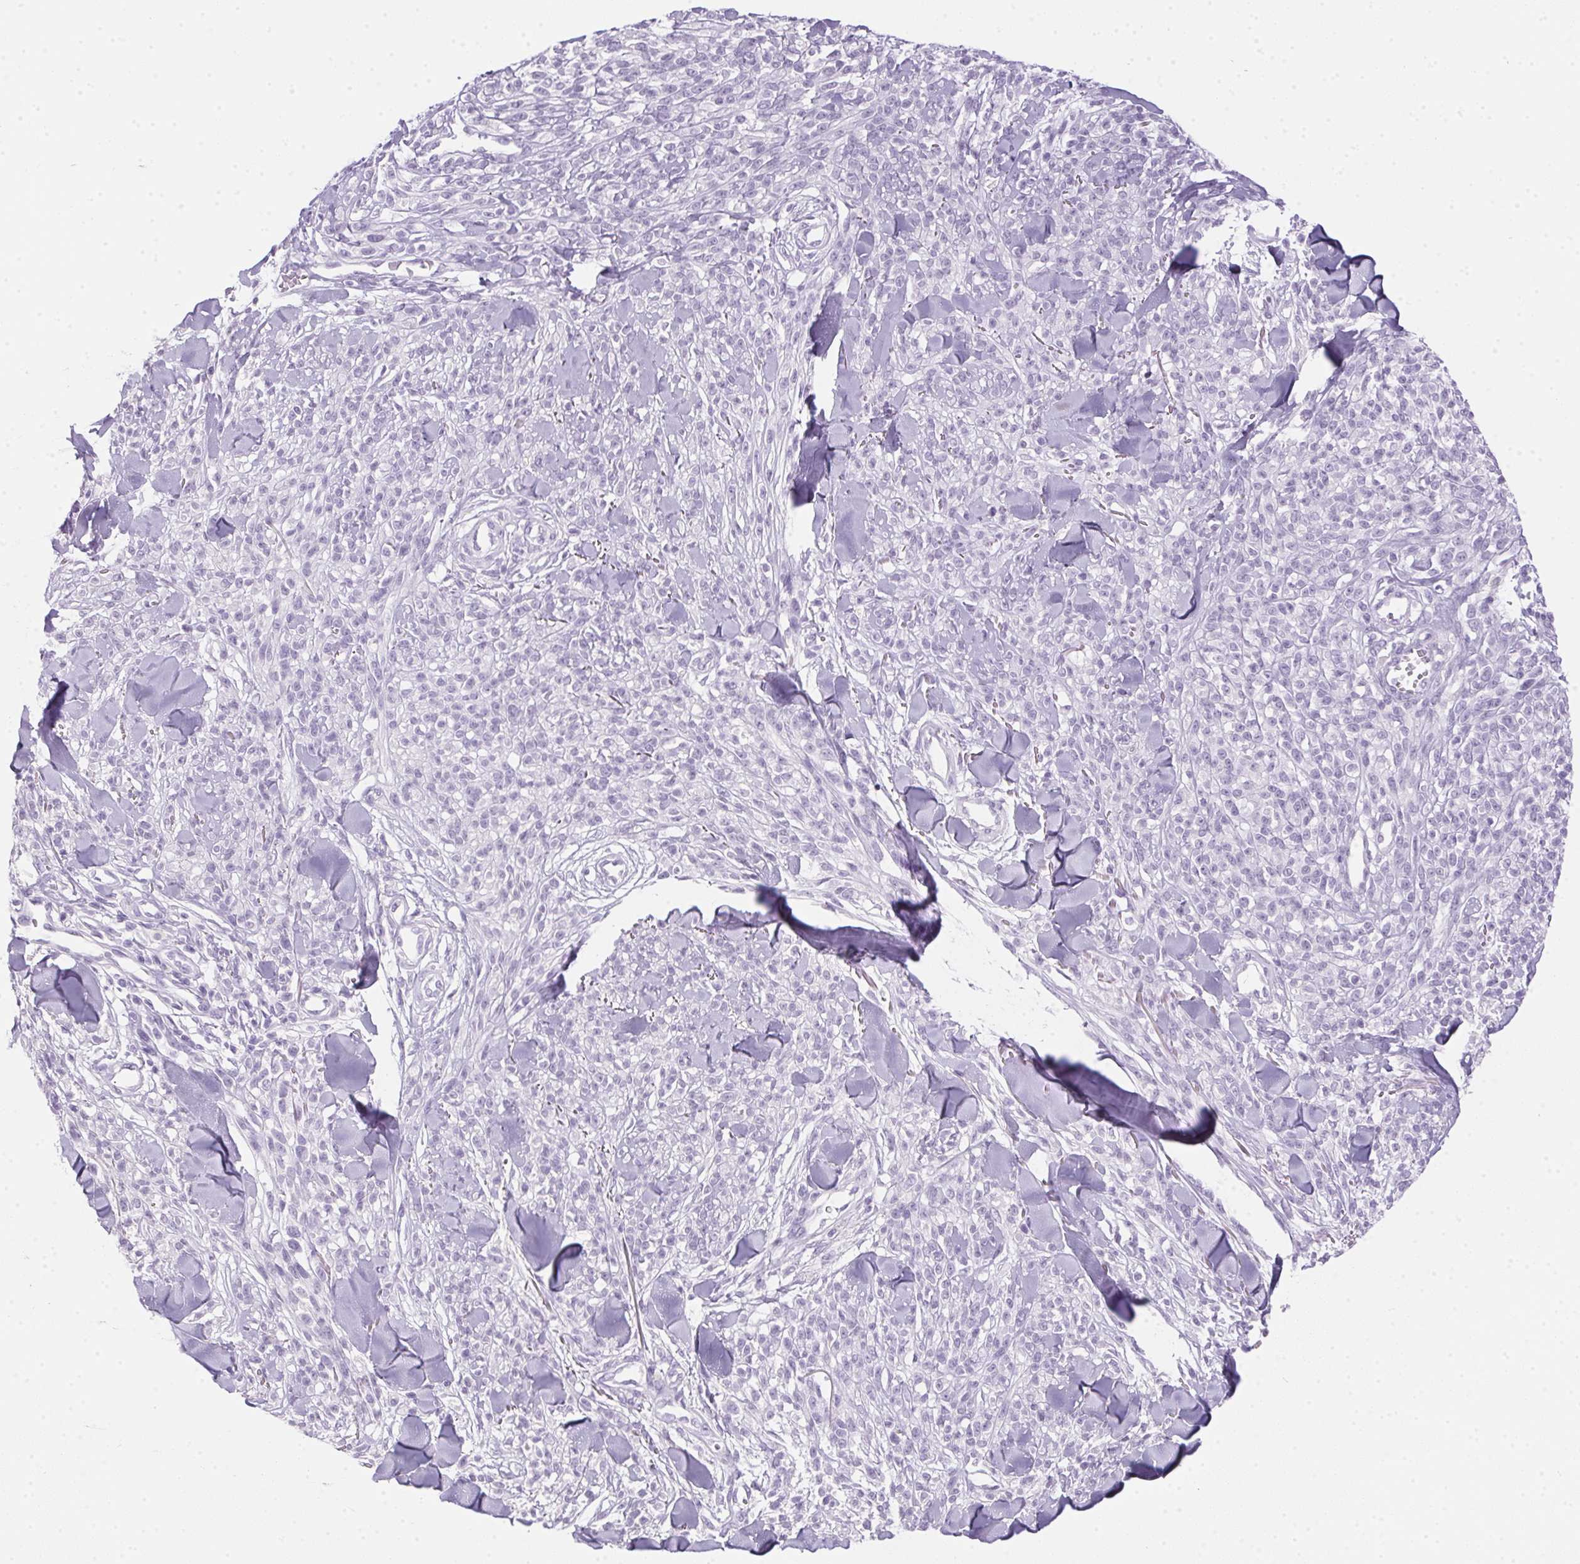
{"staining": {"intensity": "negative", "quantity": "none", "location": "none"}, "tissue": "melanoma", "cell_type": "Tumor cells", "image_type": "cancer", "snomed": [{"axis": "morphology", "description": "Malignant melanoma, NOS"}, {"axis": "topography", "description": "Skin"}, {"axis": "topography", "description": "Skin of trunk"}], "caption": "Tumor cells are negative for protein expression in human melanoma.", "gene": "POPDC2", "patient": {"sex": "male", "age": 74}}